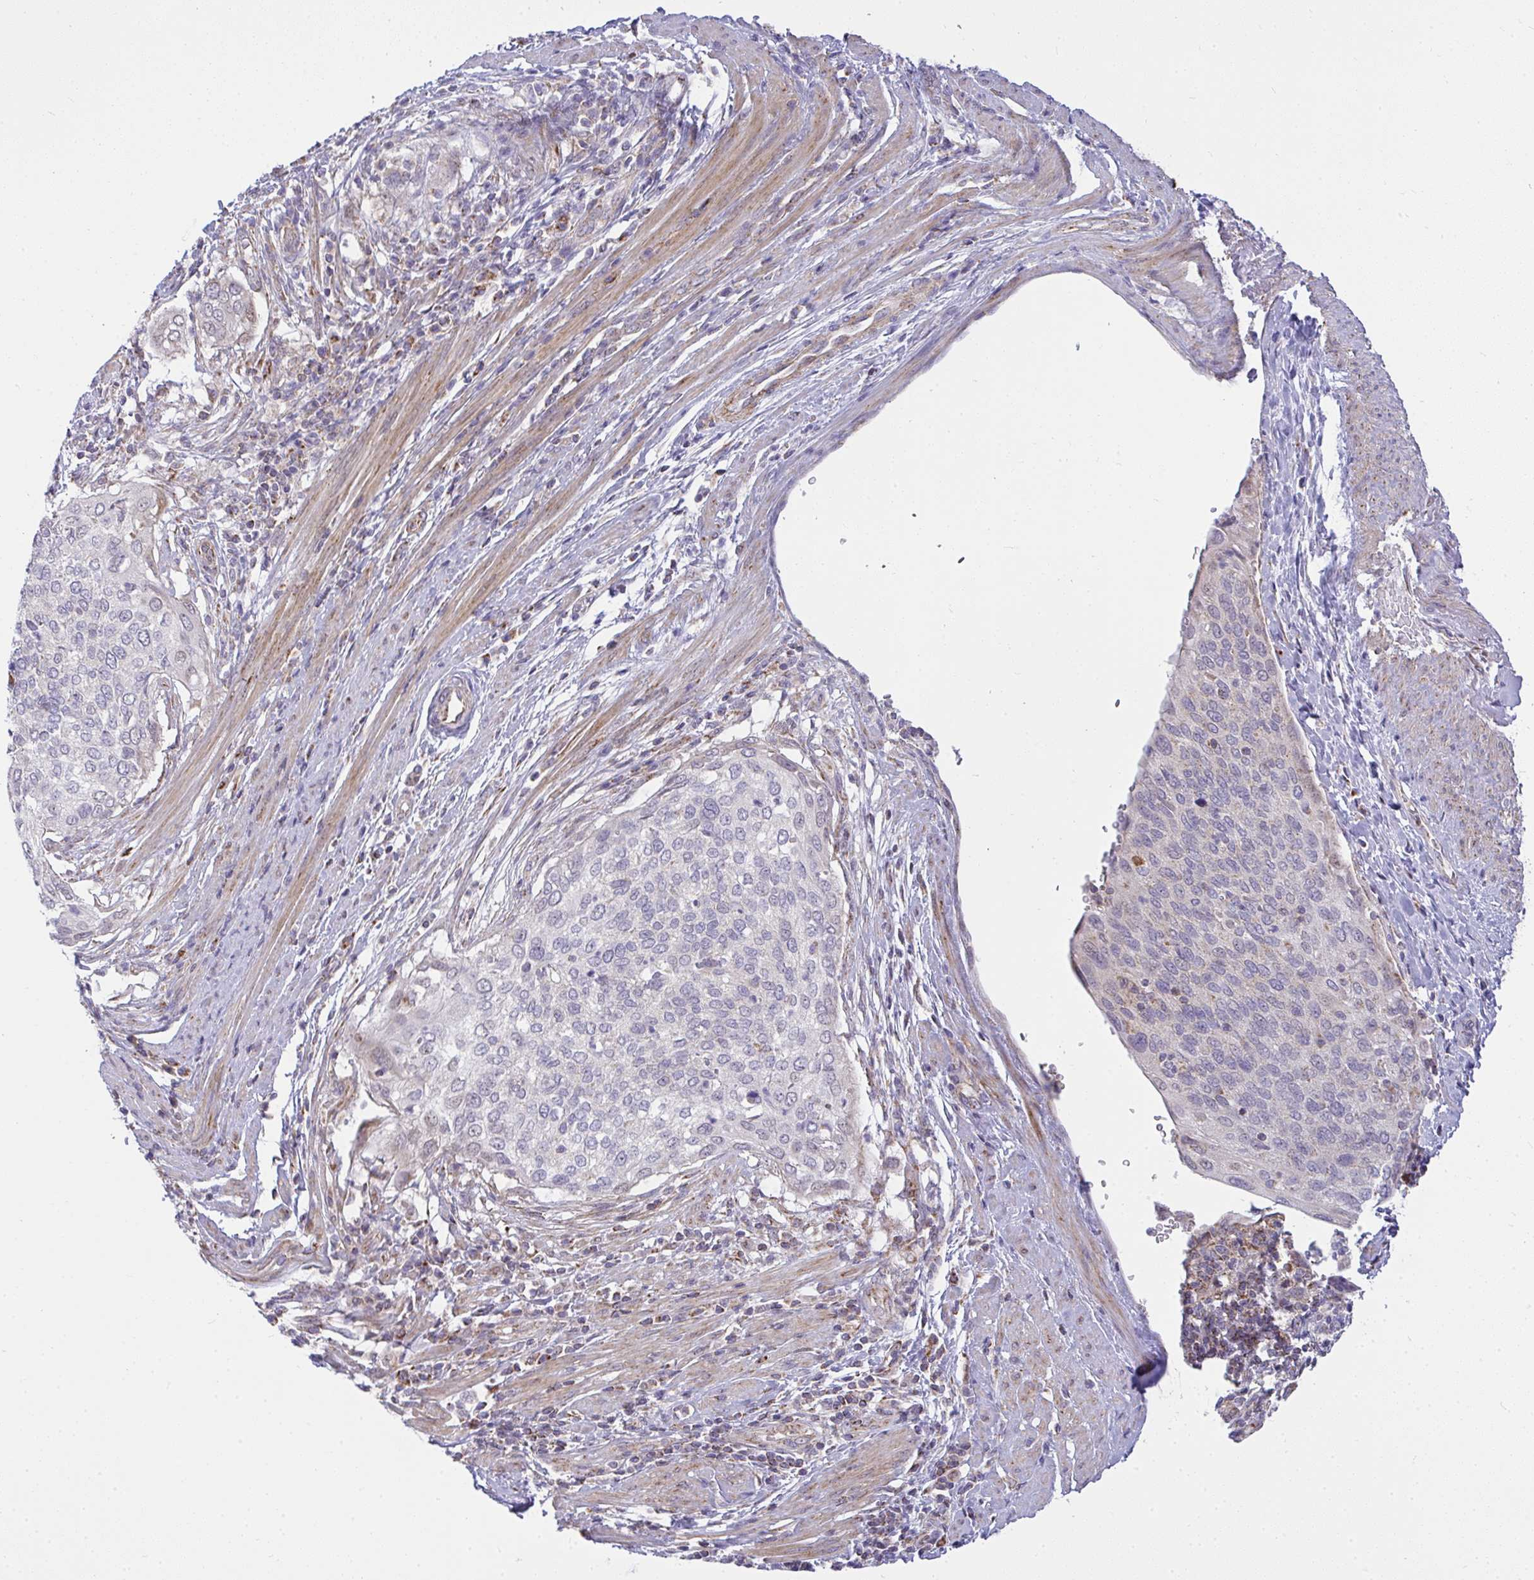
{"staining": {"intensity": "negative", "quantity": "none", "location": "none"}, "tissue": "cervical cancer", "cell_type": "Tumor cells", "image_type": "cancer", "snomed": [{"axis": "morphology", "description": "Squamous cell carcinoma, NOS"}, {"axis": "topography", "description": "Cervix"}], "caption": "This is a histopathology image of immunohistochemistry (IHC) staining of squamous cell carcinoma (cervical), which shows no staining in tumor cells. Nuclei are stained in blue.", "gene": "SRRM4", "patient": {"sex": "female", "age": 38}}